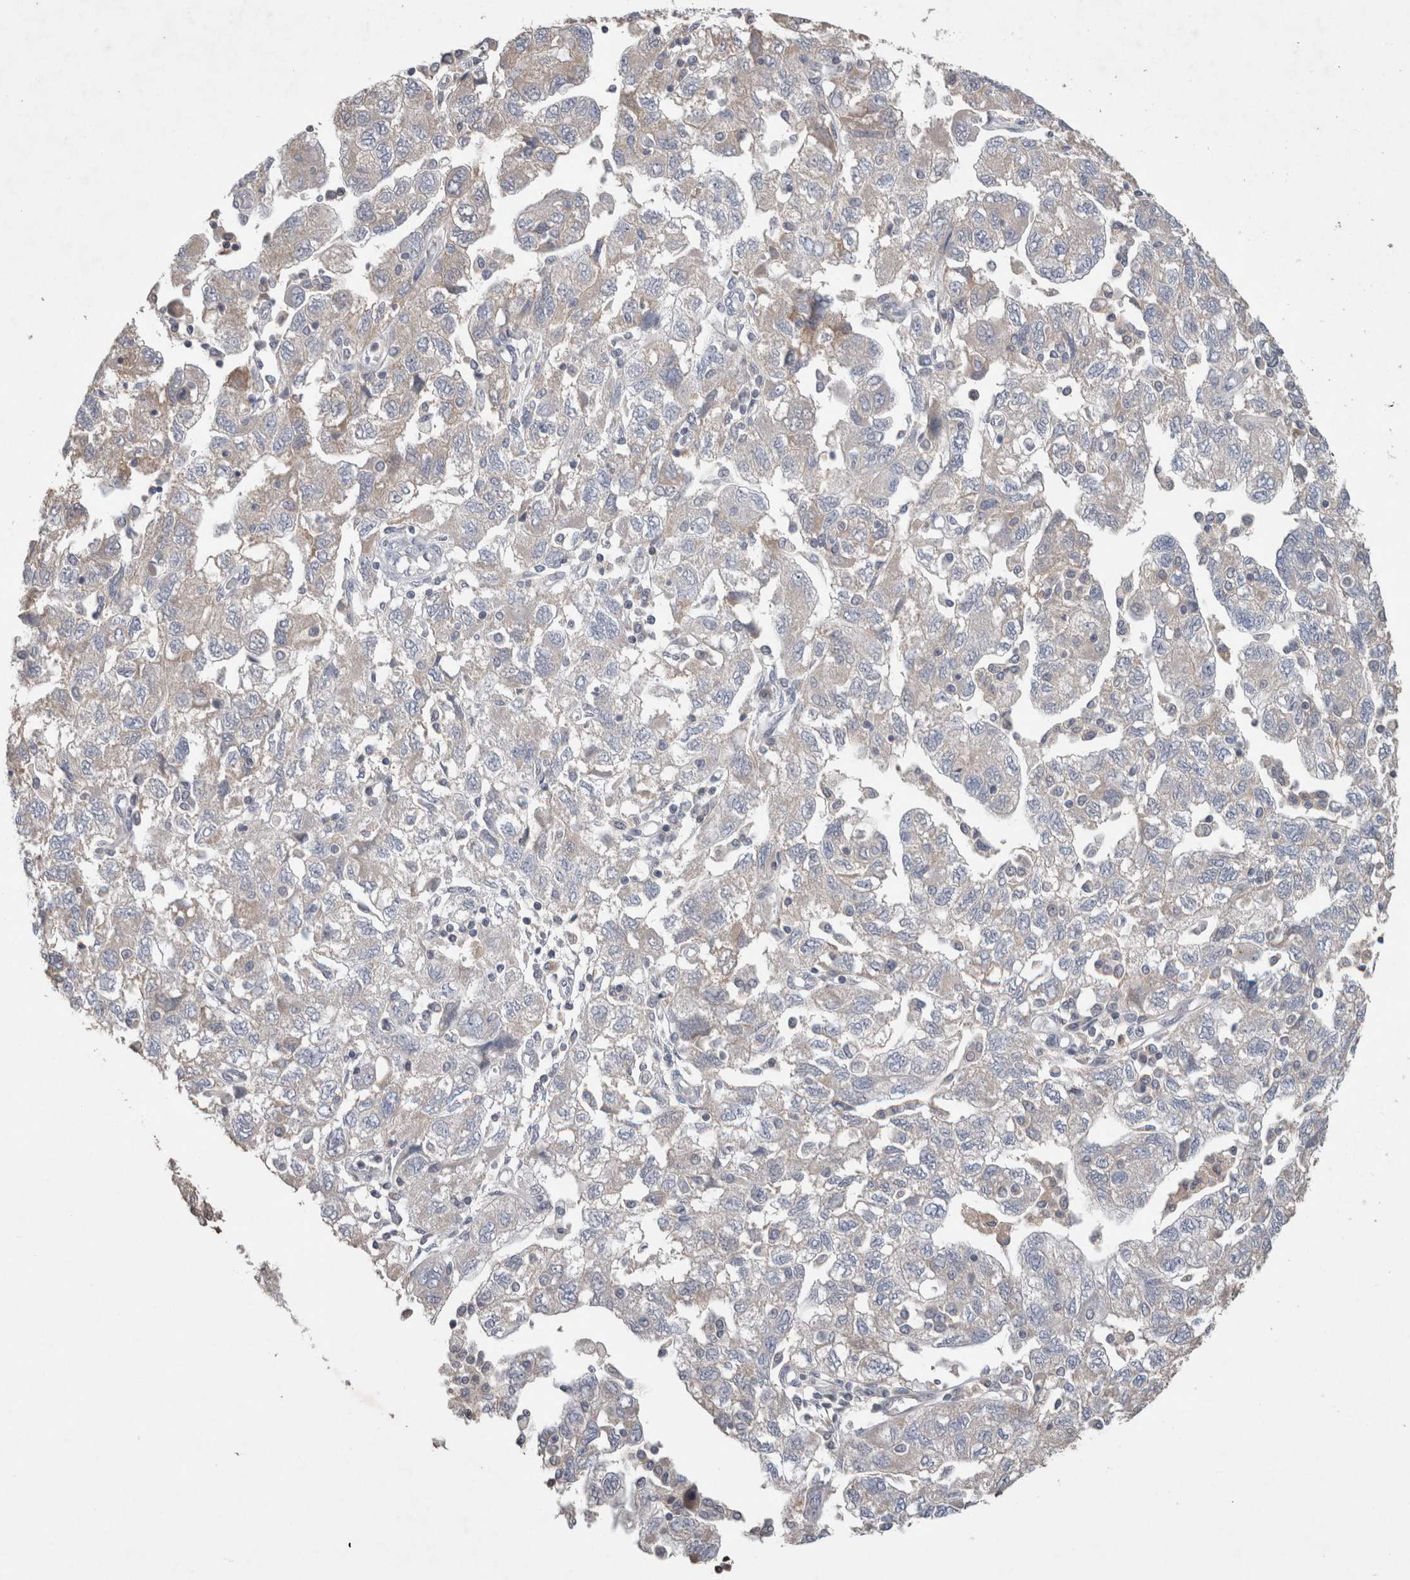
{"staining": {"intensity": "weak", "quantity": "<25%", "location": "cytoplasmic/membranous"}, "tissue": "ovarian cancer", "cell_type": "Tumor cells", "image_type": "cancer", "snomed": [{"axis": "morphology", "description": "Carcinoma, NOS"}, {"axis": "morphology", "description": "Cystadenocarcinoma, serous, NOS"}, {"axis": "topography", "description": "Ovary"}], "caption": "Immunohistochemistry (IHC) micrograph of neoplastic tissue: ovarian cancer (carcinoma) stained with DAB (3,3'-diaminobenzidine) reveals no significant protein staining in tumor cells. The staining was performed using DAB to visualize the protein expression in brown, while the nuclei were stained in blue with hematoxylin (Magnification: 20x).", "gene": "TRIM5", "patient": {"sex": "female", "age": 69}}